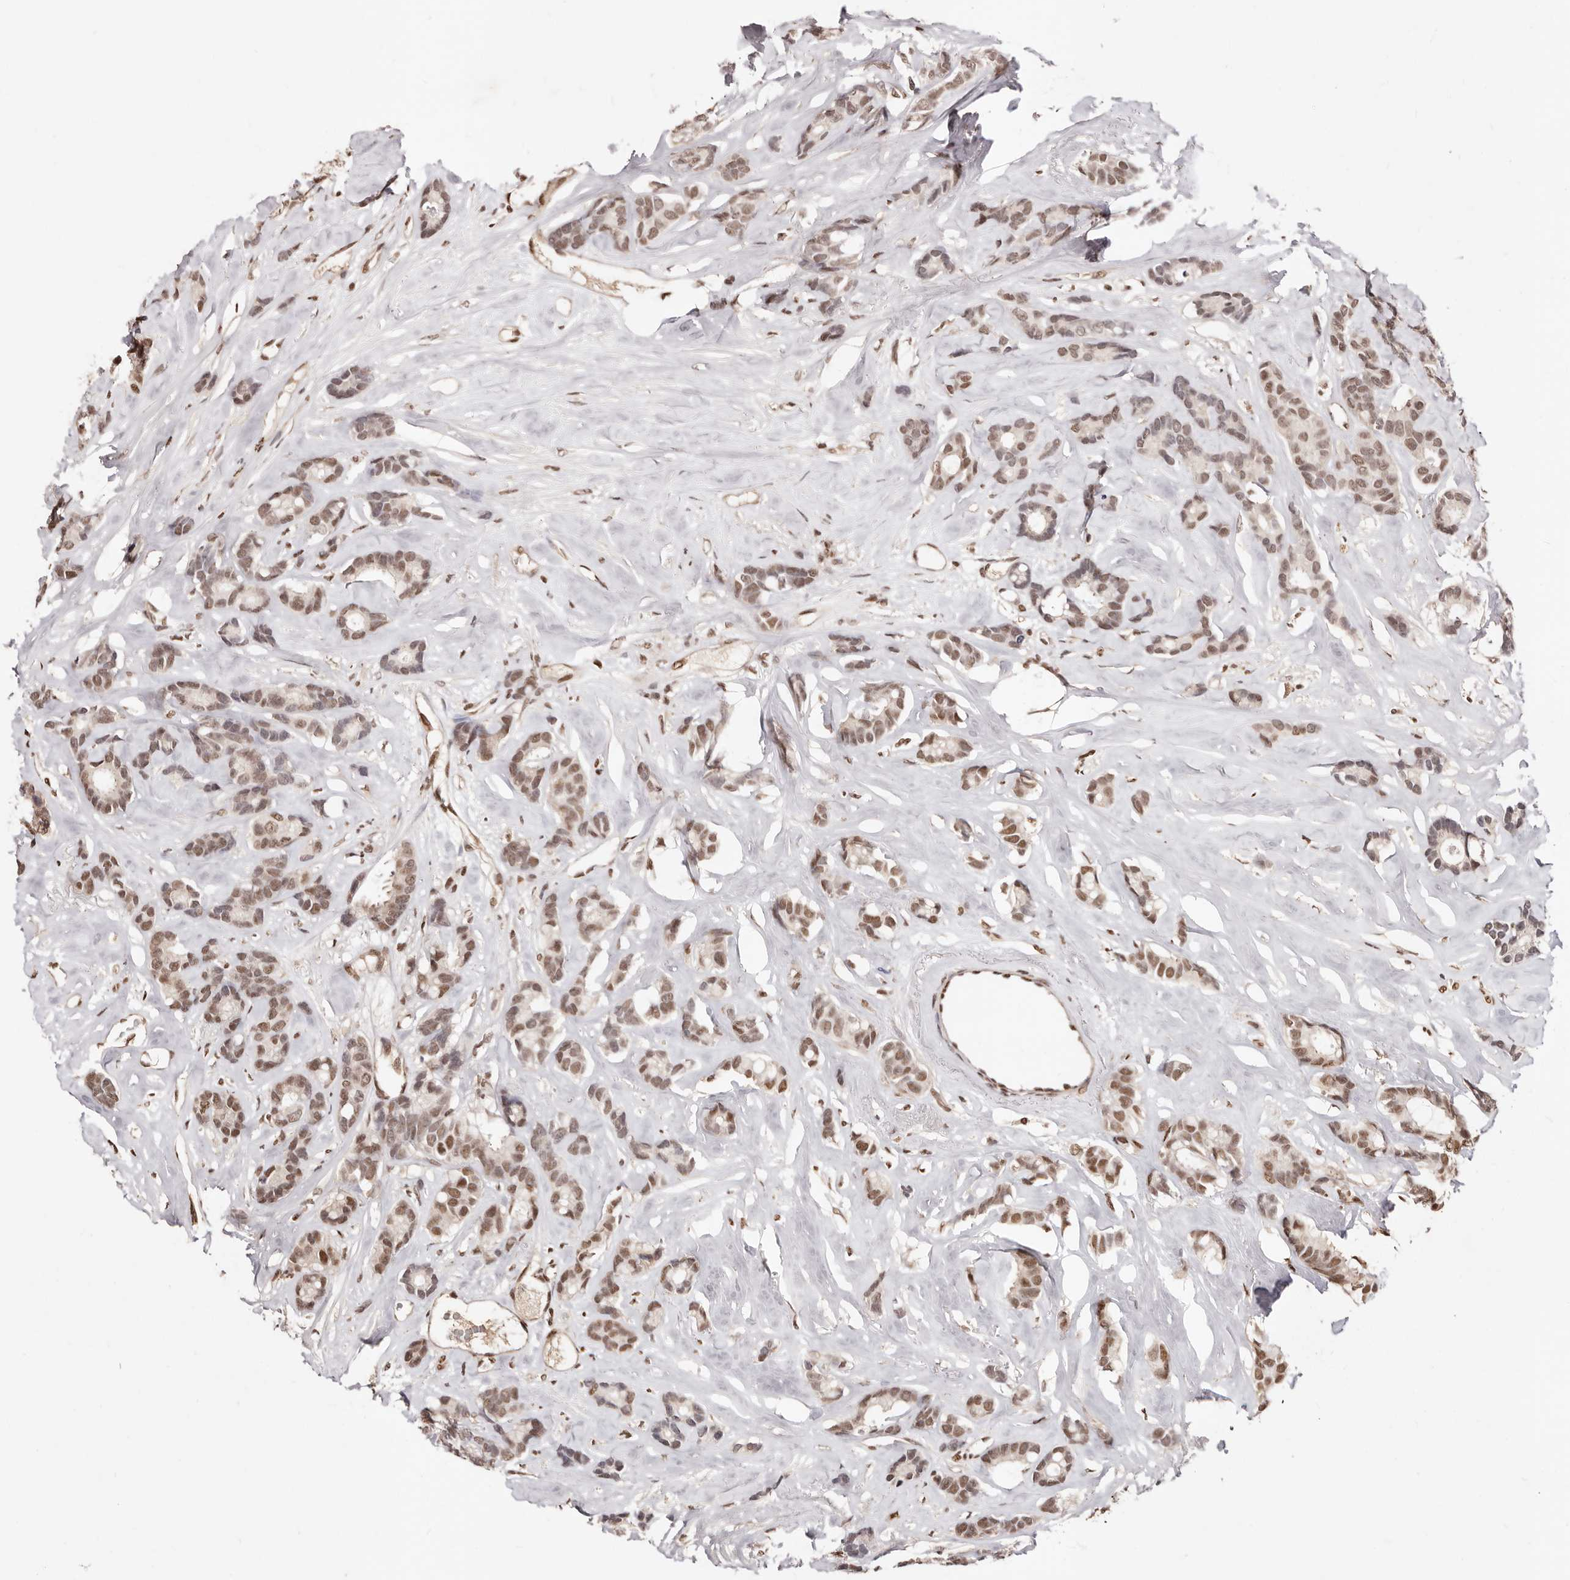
{"staining": {"intensity": "moderate", "quantity": ">75%", "location": "nuclear"}, "tissue": "breast cancer", "cell_type": "Tumor cells", "image_type": "cancer", "snomed": [{"axis": "morphology", "description": "Duct carcinoma"}, {"axis": "topography", "description": "Breast"}], "caption": "IHC (DAB (3,3'-diaminobenzidine)) staining of breast cancer (intraductal carcinoma) exhibits moderate nuclear protein staining in approximately >75% of tumor cells.", "gene": "BICRAL", "patient": {"sex": "female", "age": 87}}